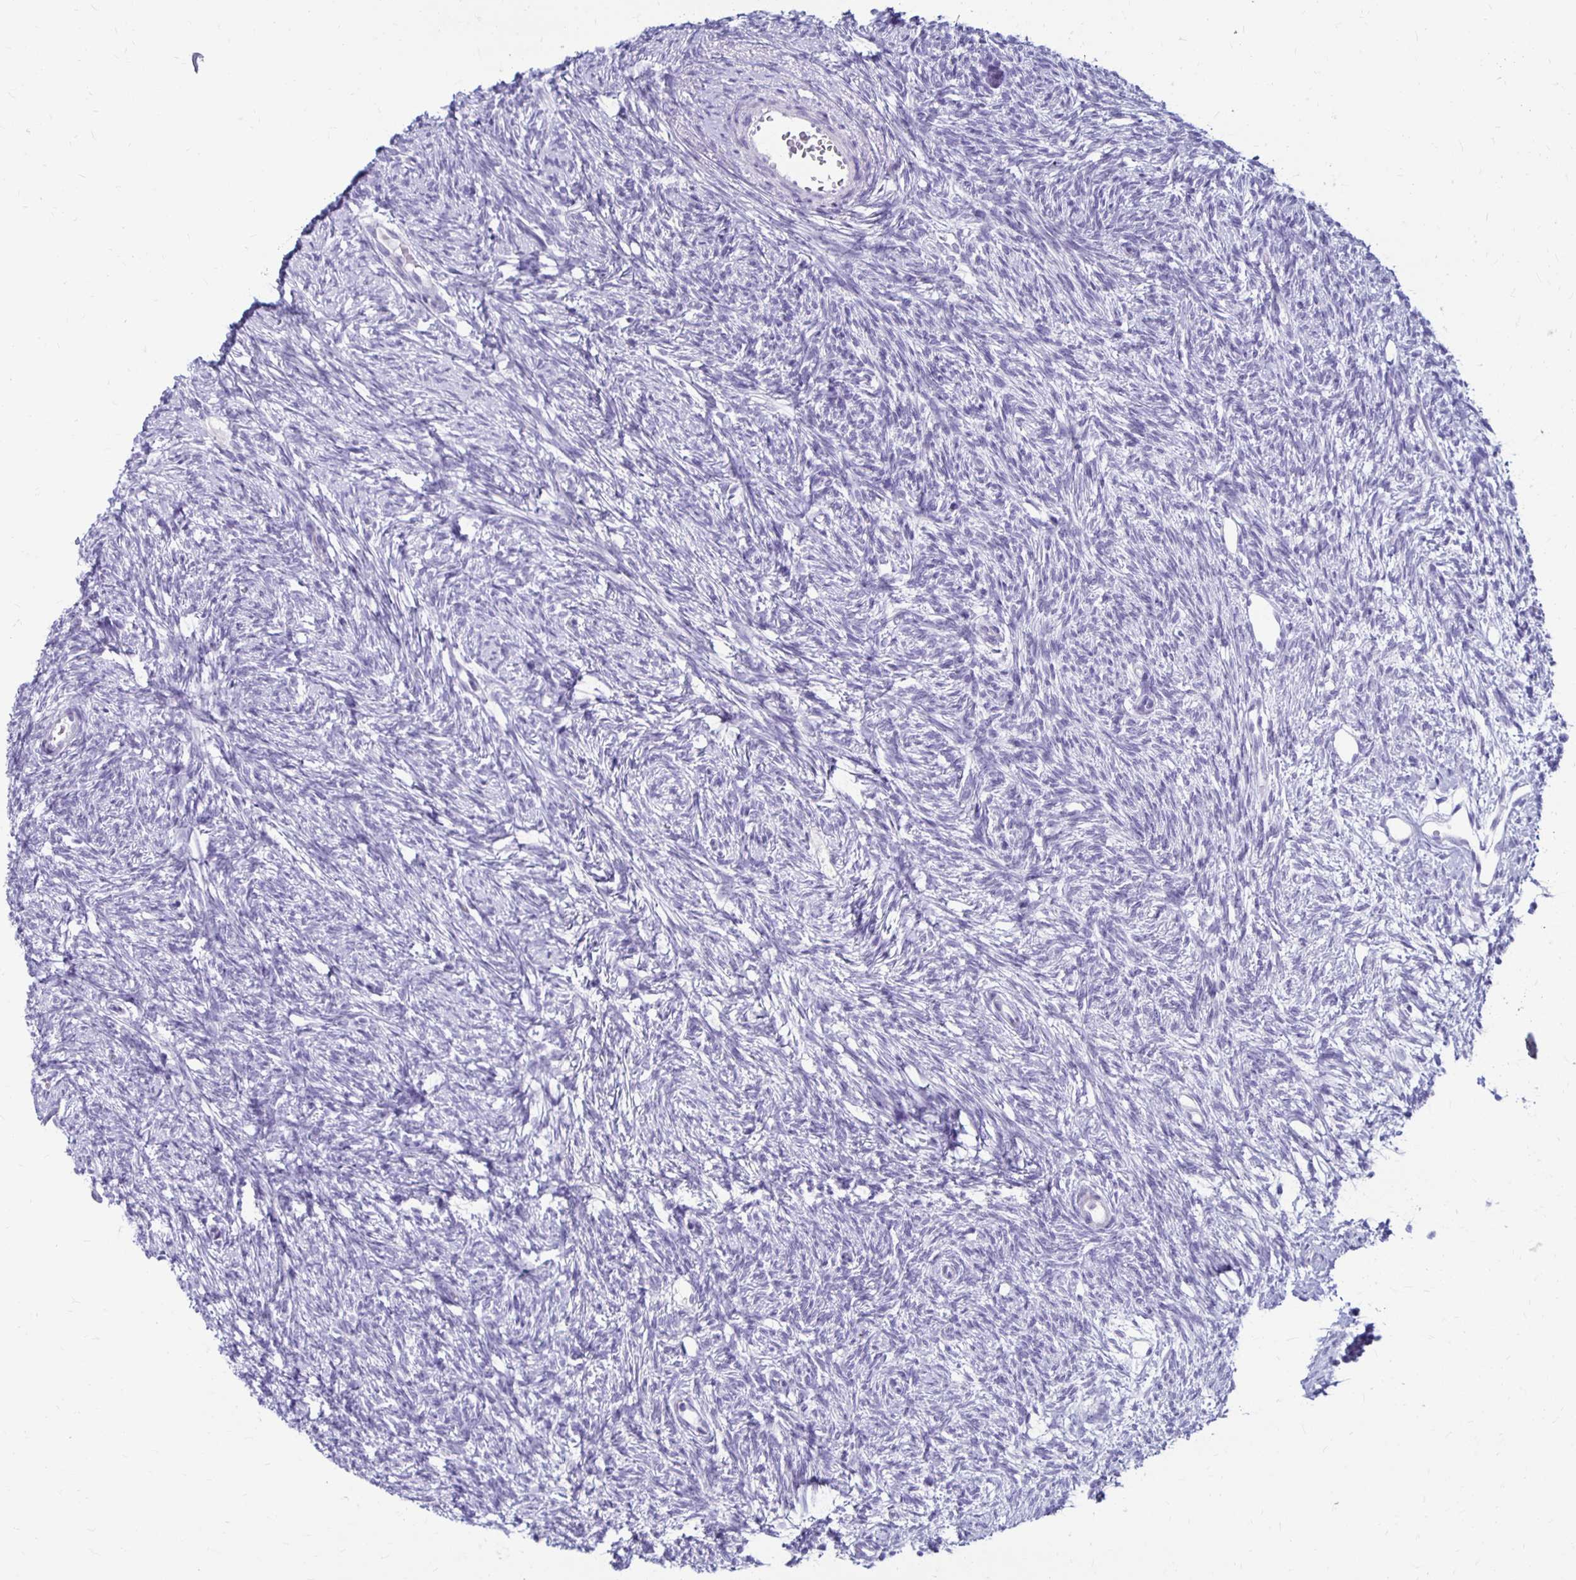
{"staining": {"intensity": "negative", "quantity": "none", "location": "none"}, "tissue": "ovary", "cell_type": "Follicle cells", "image_type": "normal", "snomed": [{"axis": "morphology", "description": "Normal tissue, NOS"}, {"axis": "topography", "description": "Ovary"}], "caption": "The photomicrograph displays no significant positivity in follicle cells of ovary.", "gene": "RYR1", "patient": {"sex": "female", "age": 33}}